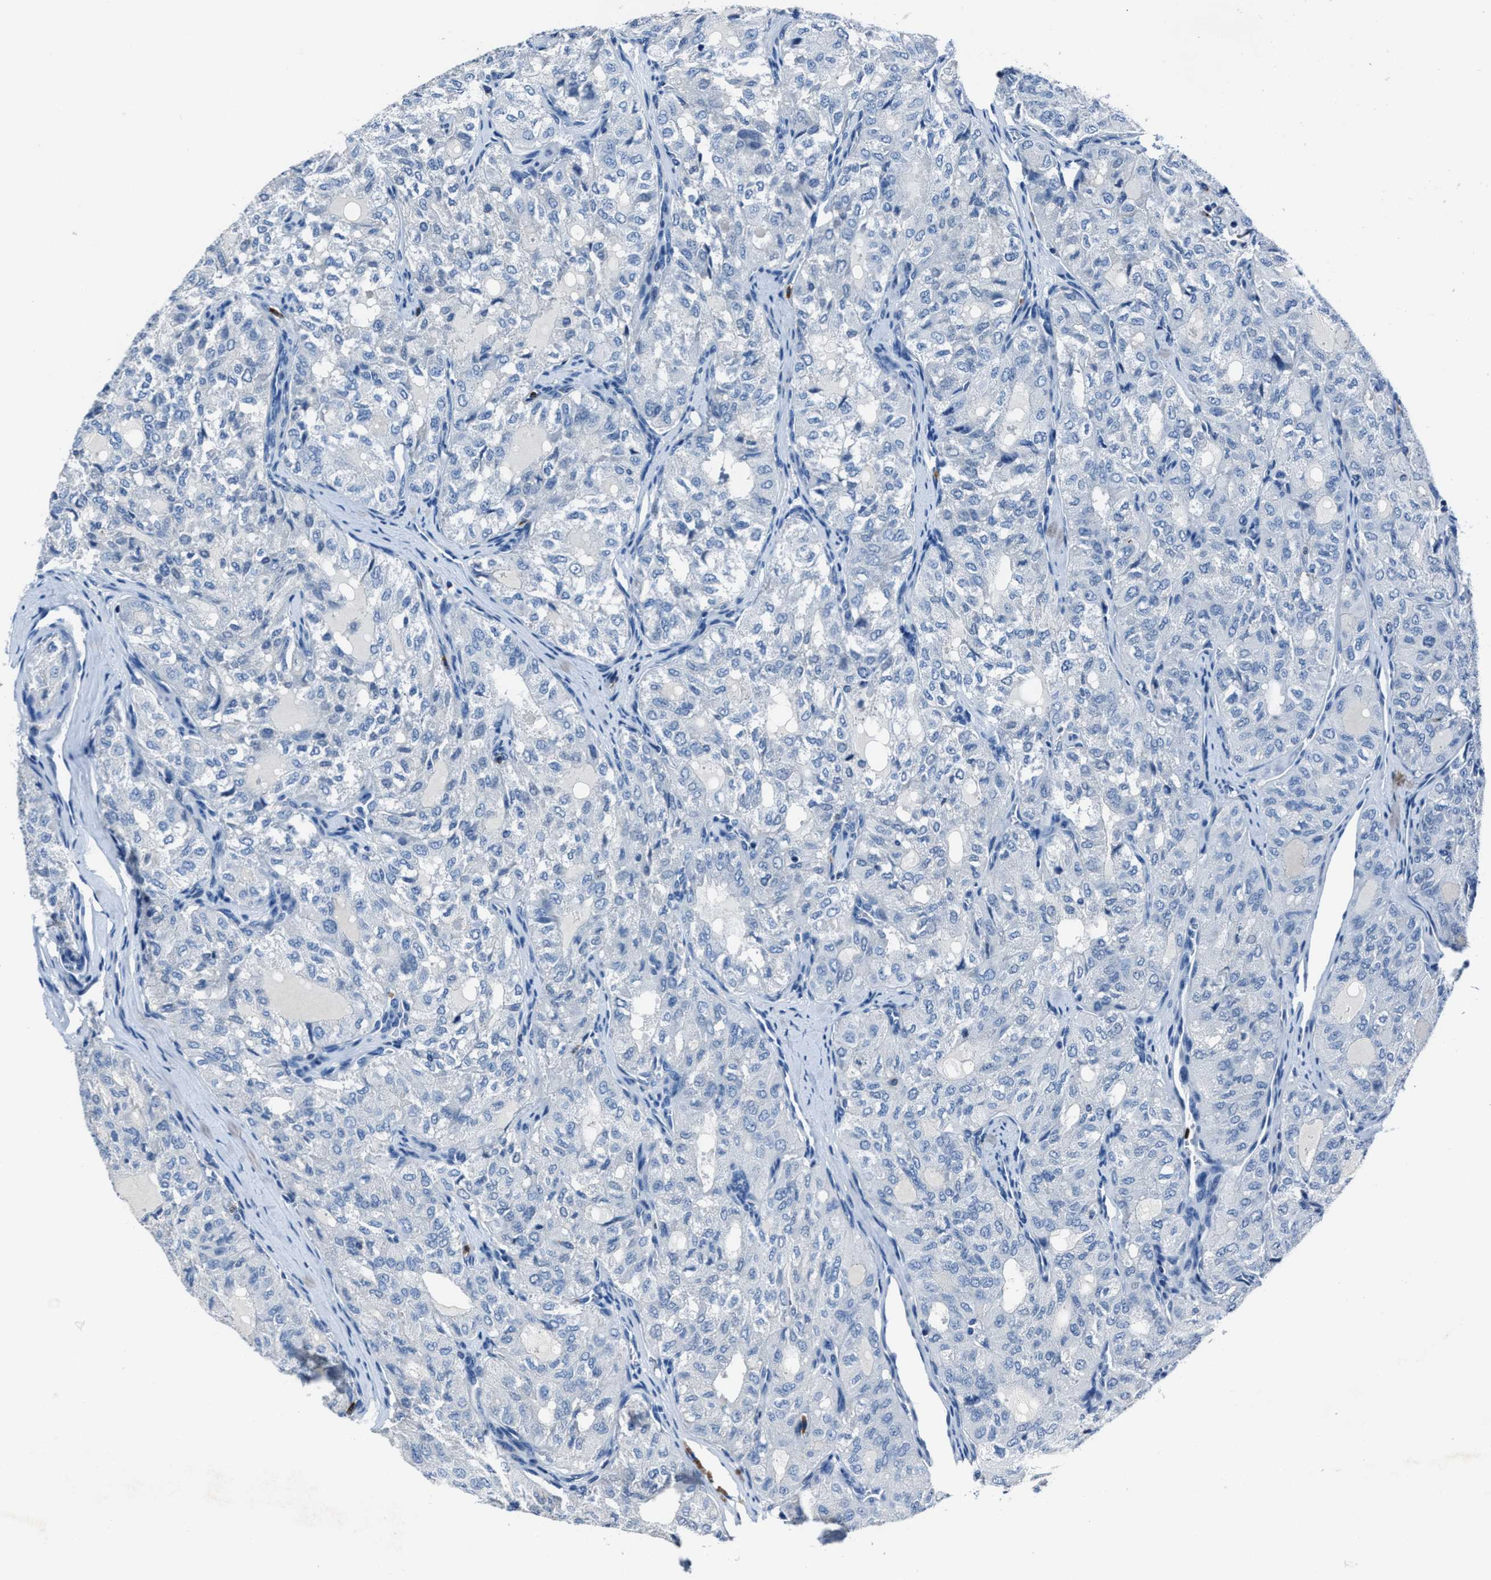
{"staining": {"intensity": "negative", "quantity": "none", "location": "none"}, "tissue": "thyroid cancer", "cell_type": "Tumor cells", "image_type": "cancer", "snomed": [{"axis": "morphology", "description": "Follicular adenoma carcinoma, NOS"}, {"axis": "topography", "description": "Thyroid gland"}], "caption": "The image displays no staining of tumor cells in thyroid follicular adenoma carcinoma.", "gene": "FGL2", "patient": {"sex": "male", "age": 75}}